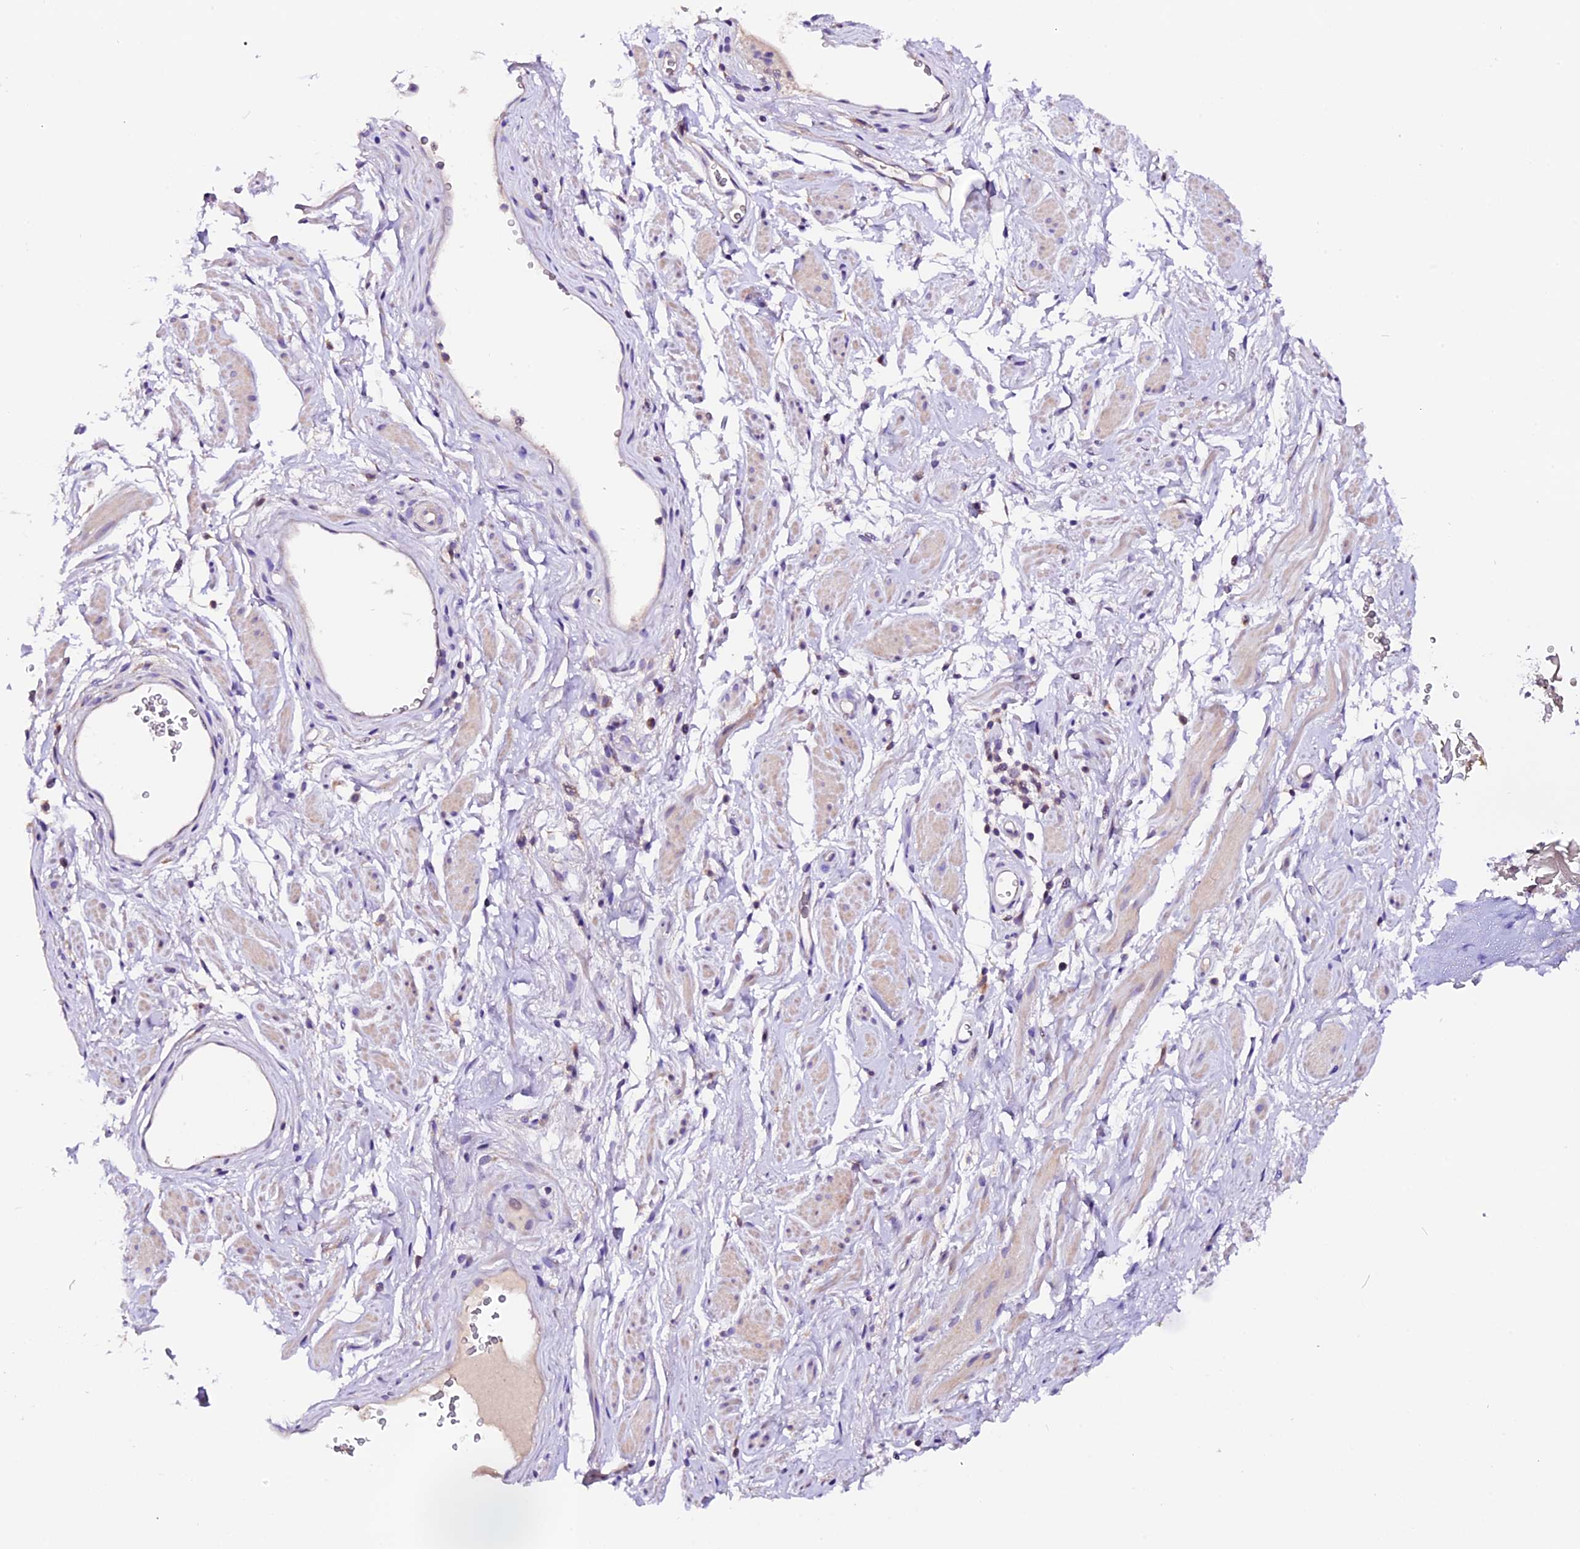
{"staining": {"intensity": "strong", "quantity": "25%-75%", "location": "cytoplasmic/membranous"}, "tissue": "adipose tissue", "cell_type": "Adipocytes", "image_type": "normal", "snomed": [{"axis": "morphology", "description": "Normal tissue, NOS"}, {"axis": "morphology", "description": "Adenocarcinoma, NOS"}, {"axis": "topography", "description": "Rectum"}, {"axis": "topography", "description": "Vagina"}, {"axis": "topography", "description": "Peripheral nerve tissue"}], "caption": "Immunohistochemical staining of unremarkable human adipose tissue exhibits high levels of strong cytoplasmic/membranous staining in about 25%-75% of adipocytes. The staining was performed using DAB (3,3'-diaminobenzidine) to visualize the protein expression in brown, while the nuclei were stained in blue with hematoxylin (Magnification: 20x).", "gene": "DDX28", "patient": {"sex": "female", "age": 71}}